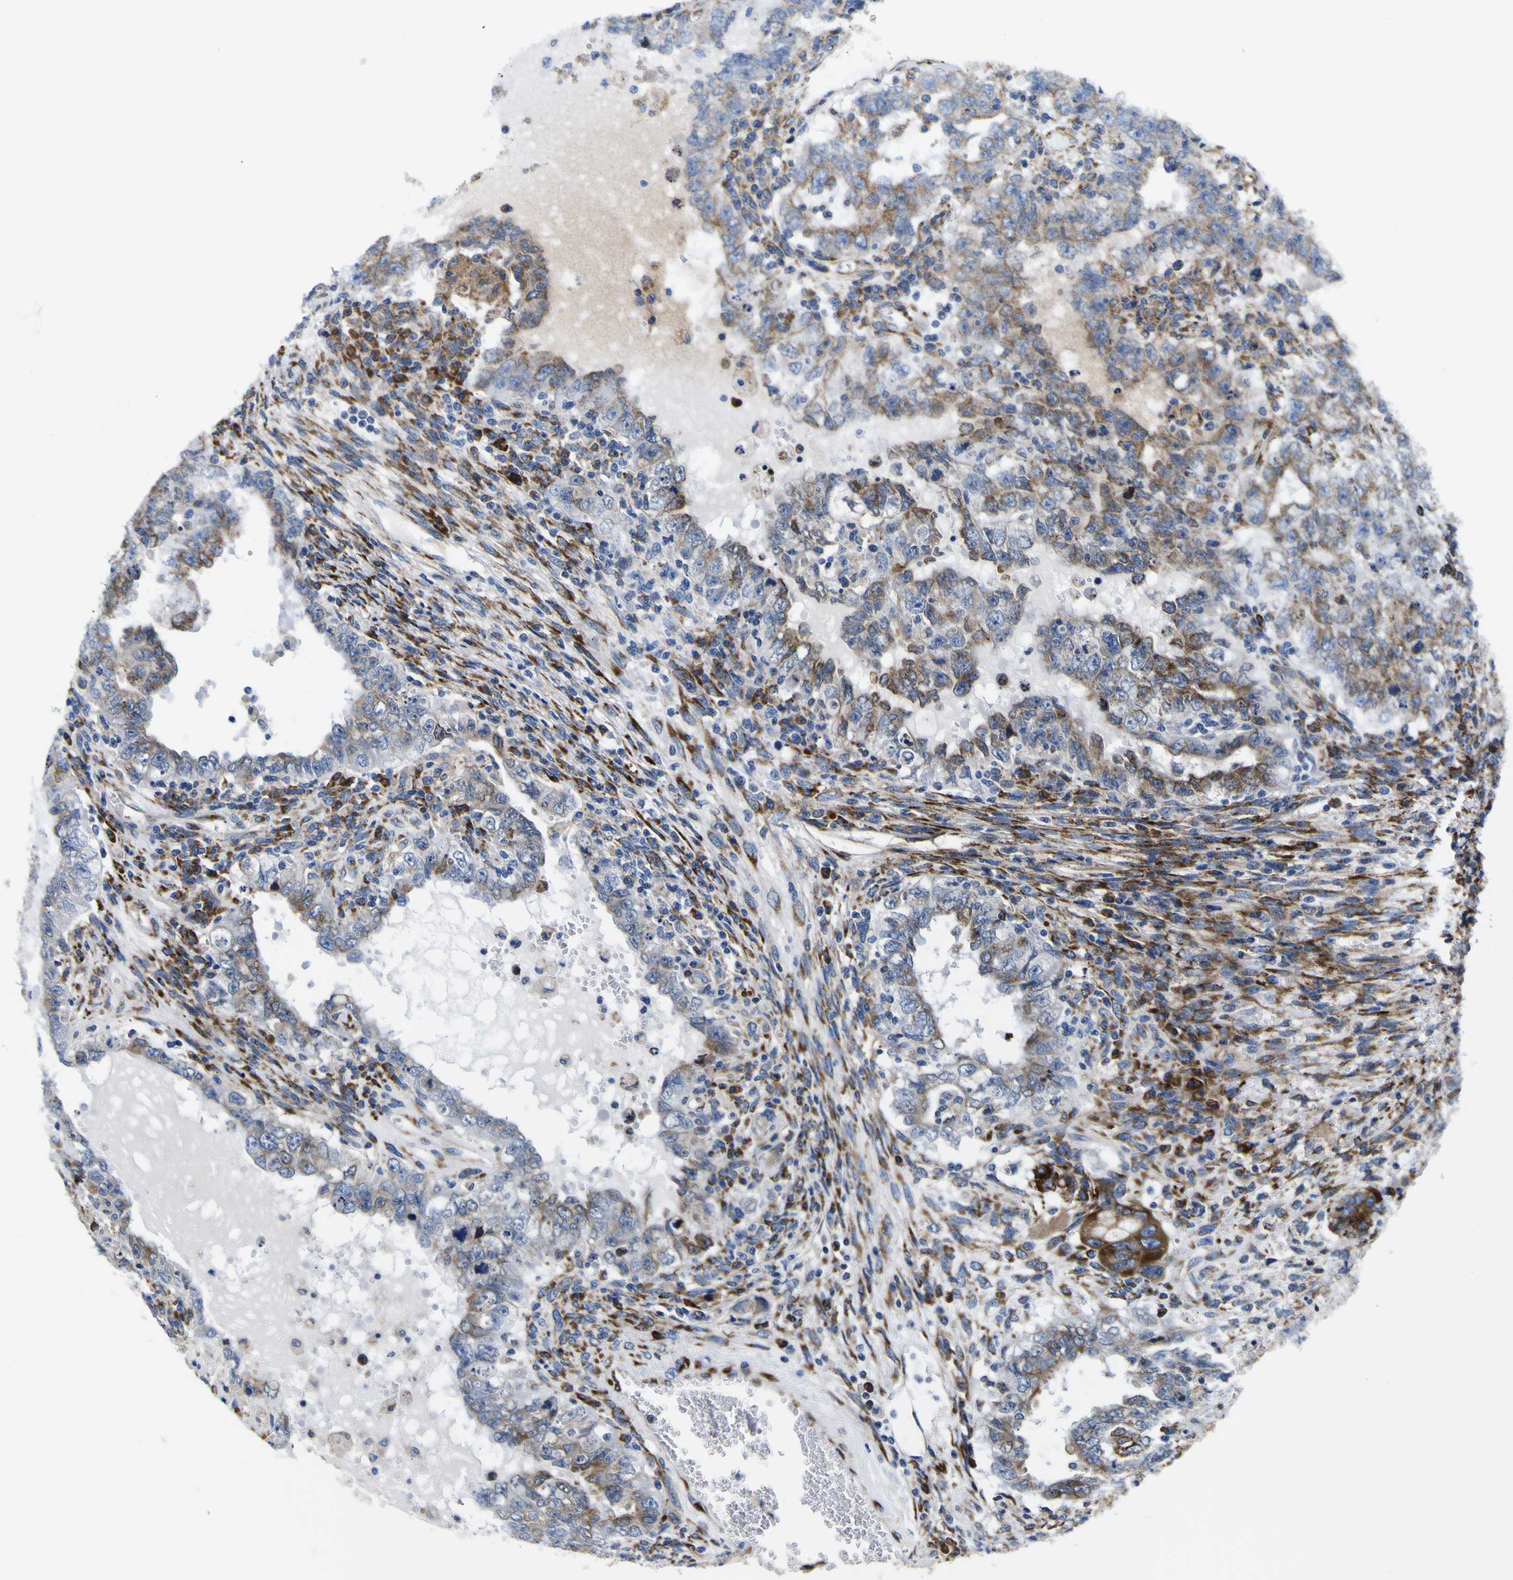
{"staining": {"intensity": "moderate", "quantity": "<25%", "location": "cytoplasmic/membranous"}, "tissue": "testis cancer", "cell_type": "Tumor cells", "image_type": "cancer", "snomed": [{"axis": "morphology", "description": "Carcinoma, Embryonal, NOS"}, {"axis": "topography", "description": "Testis"}], "caption": "Tumor cells demonstrate low levels of moderate cytoplasmic/membranous expression in about <25% of cells in human embryonal carcinoma (testis). (IHC, brightfield microscopy, high magnification).", "gene": "SCD", "patient": {"sex": "male", "age": 26}}